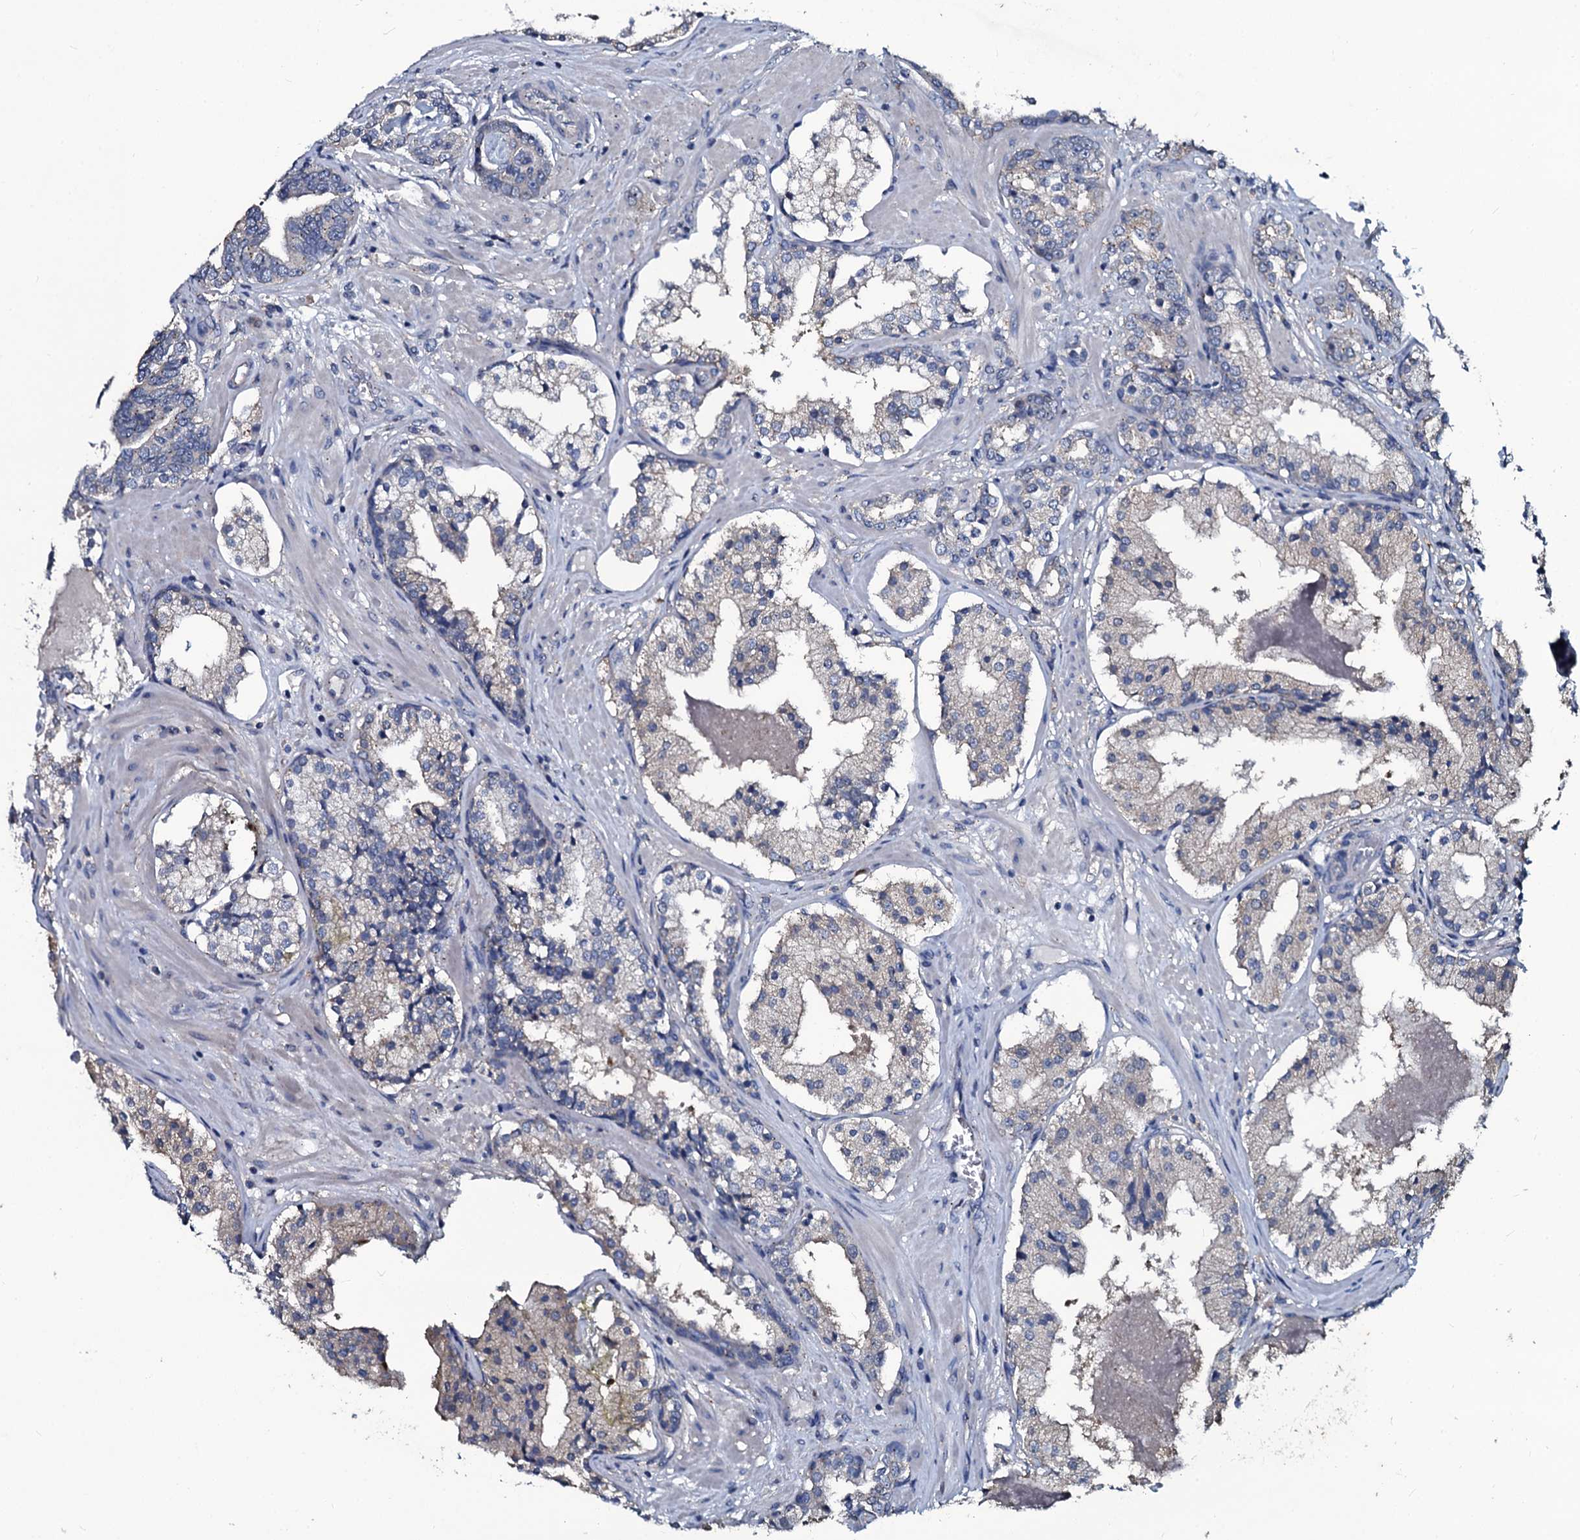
{"staining": {"intensity": "negative", "quantity": "none", "location": "none"}, "tissue": "prostate cancer", "cell_type": "Tumor cells", "image_type": "cancer", "snomed": [{"axis": "morphology", "description": "Adenocarcinoma, High grade"}, {"axis": "topography", "description": "Prostate"}], "caption": "The image displays no significant positivity in tumor cells of adenocarcinoma (high-grade) (prostate).", "gene": "USPL1", "patient": {"sex": "male", "age": 58}}